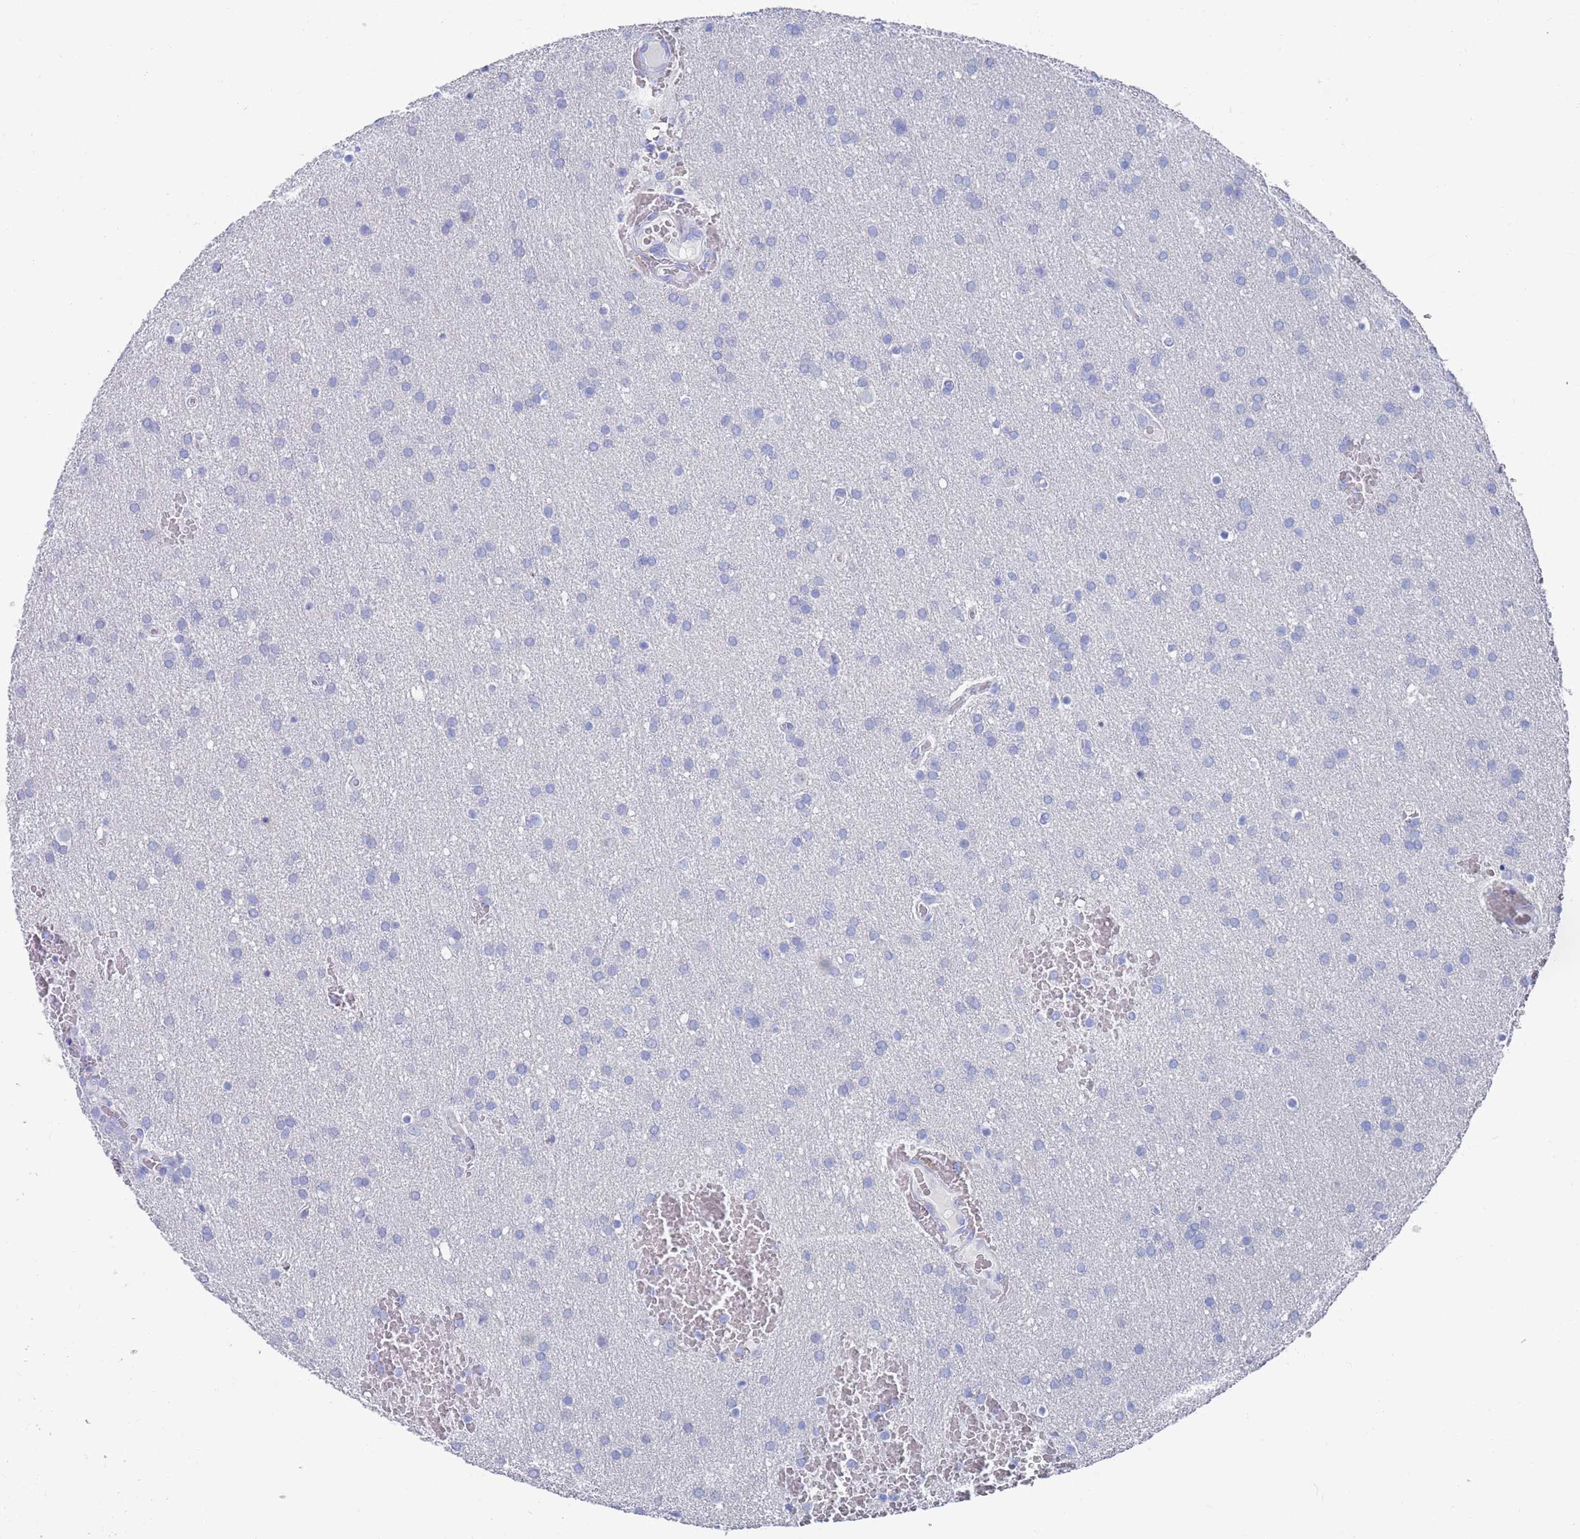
{"staining": {"intensity": "negative", "quantity": "none", "location": "none"}, "tissue": "glioma", "cell_type": "Tumor cells", "image_type": "cancer", "snomed": [{"axis": "morphology", "description": "Glioma, malignant, Low grade"}, {"axis": "topography", "description": "Brain"}], "caption": "There is no significant expression in tumor cells of low-grade glioma (malignant).", "gene": "MTMR2", "patient": {"sex": "female", "age": 32}}